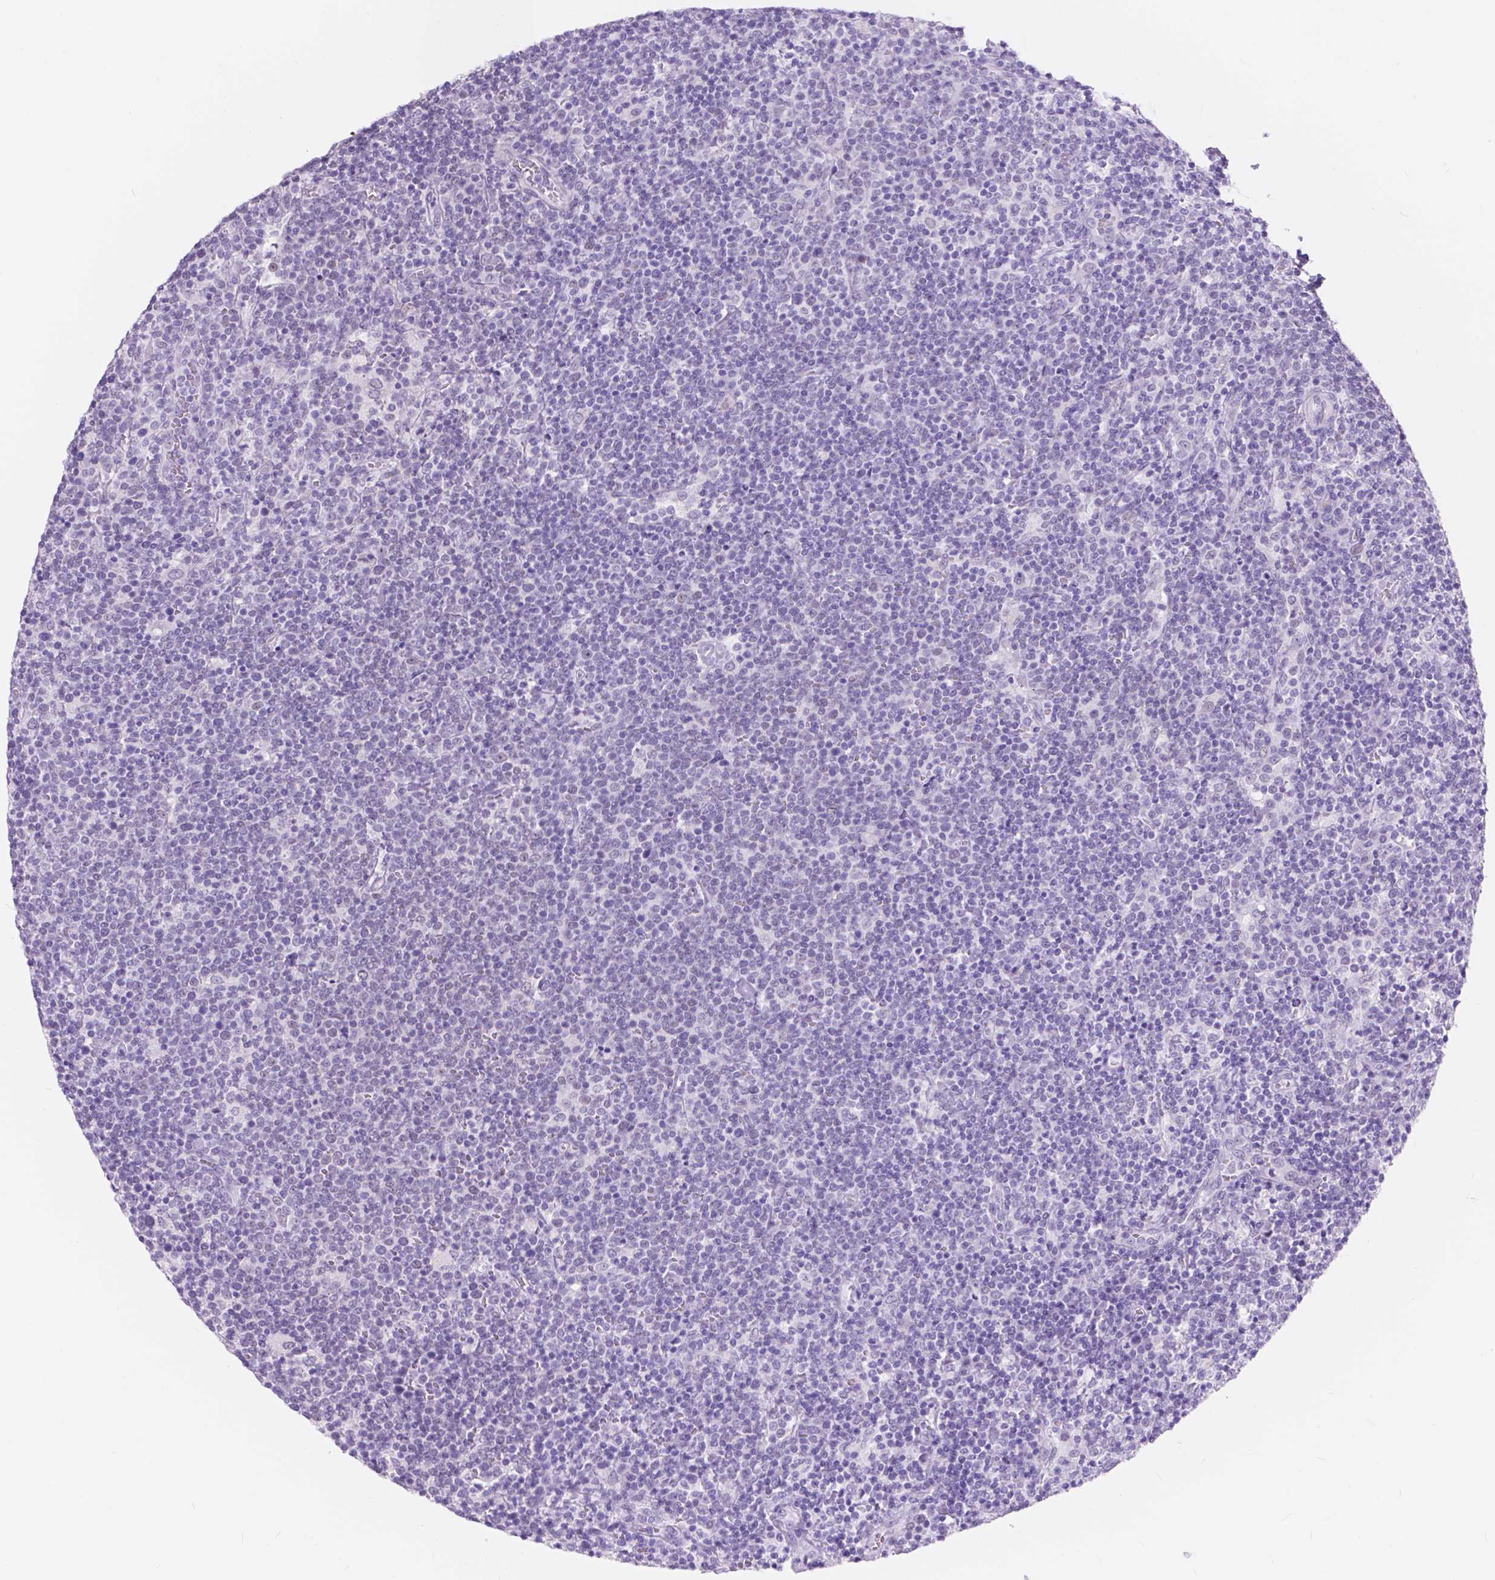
{"staining": {"intensity": "negative", "quantity": "none", "location": "none"}, "tissue": "lymphoma", "cell_type": "Tumor cells", "image_type": "cancer", "snomed": [{"axis": "morphology", "description": "Malignant lymphoma, non-Hodgkin's type, High grade"}, {"axis": "topography", "description": "Lymph node"}], "caption": "Tumor cells are negative for brown protein staining in high-grade malignant lymphoma, non-Hodgkin's type.", "gene": "DCC", "patient": {"sex": "male", "age": 61}}